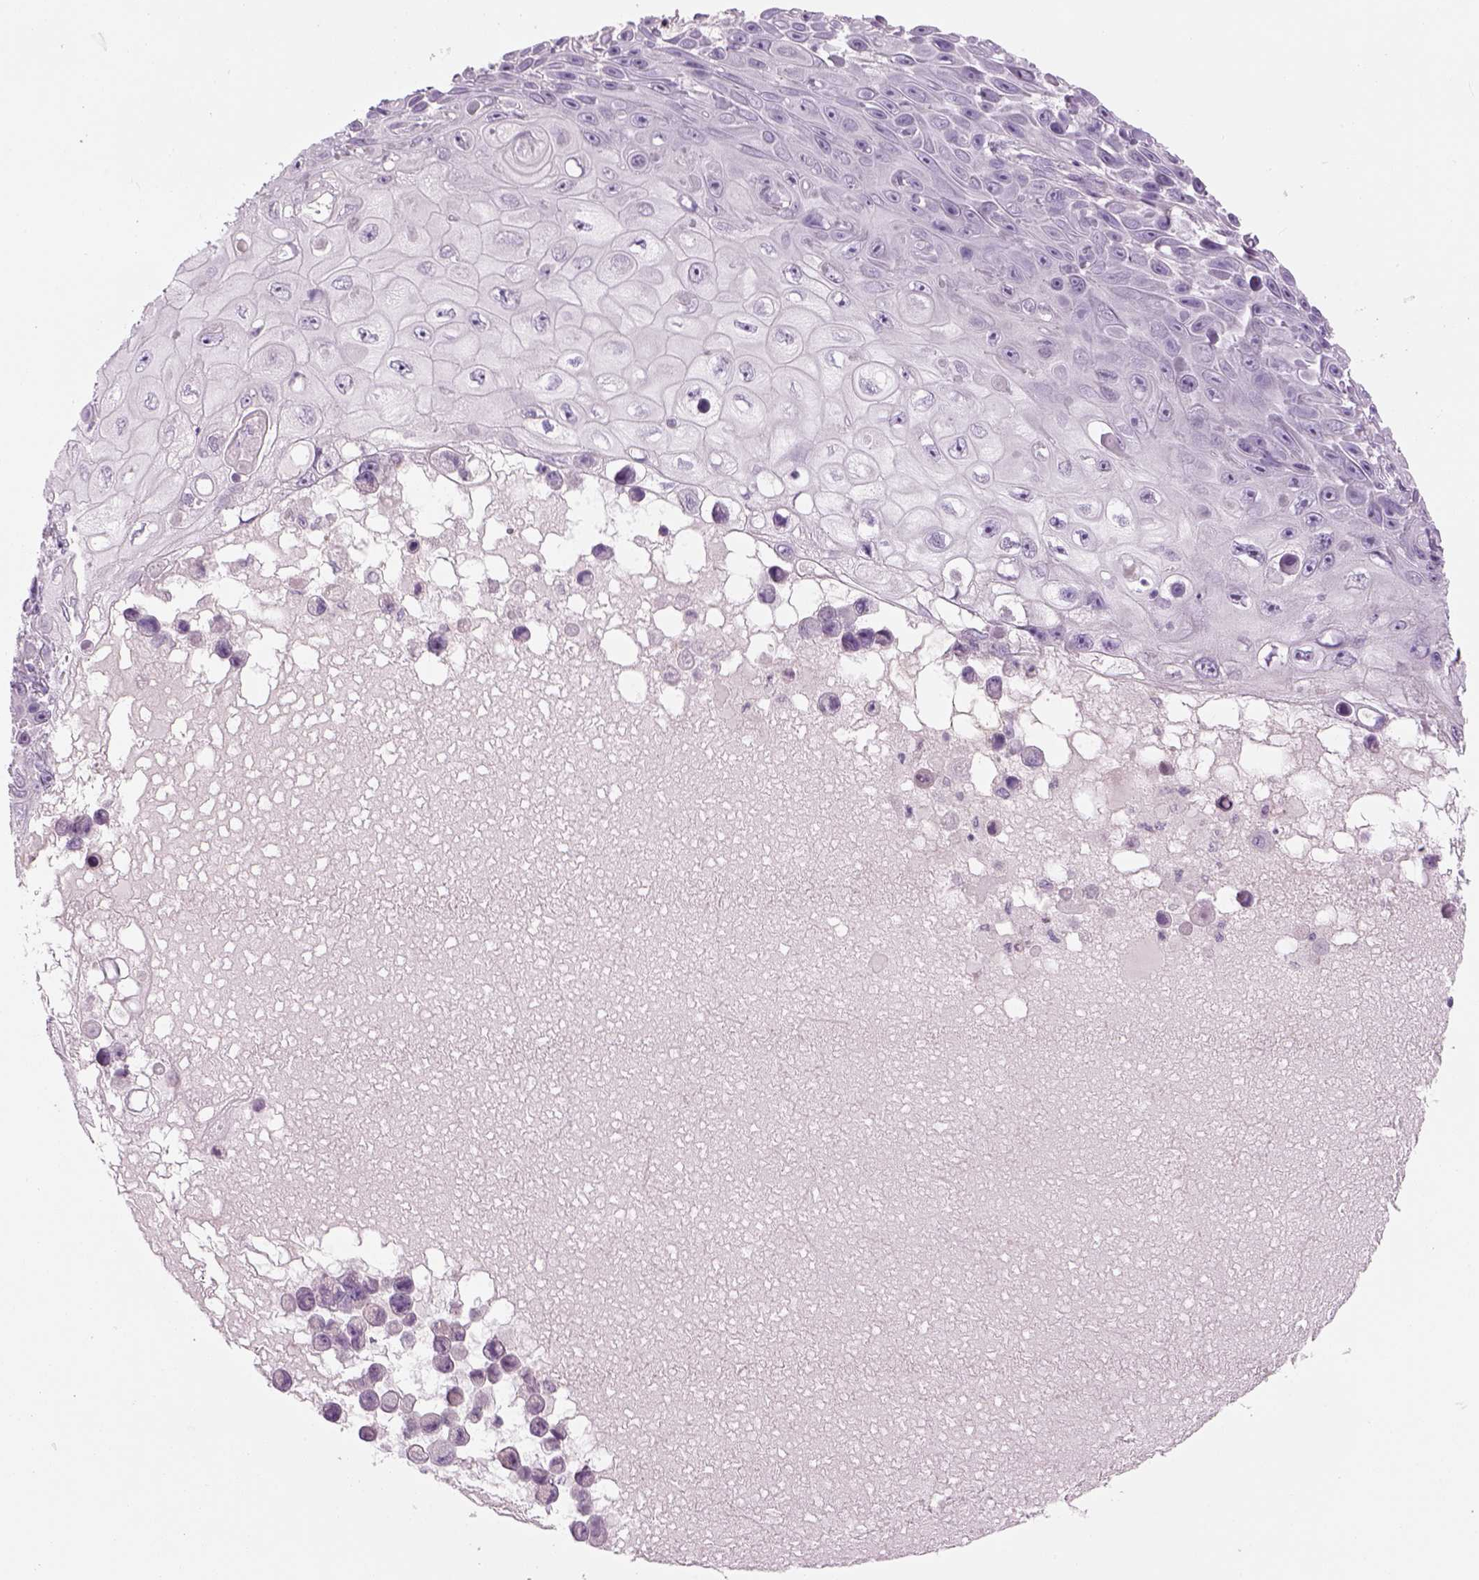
{"staining": {"intensity": "negative", "quantity": "none", "location": "none"}, "tissue": "skin cancer", "cell_type": "Tumor cells", "image_type": "cancer", "snomed": [{"axis": "morphology", "description": "Squamous cell carcinoma, NOS"}, {"axis": "topography", "description": "Skin"}], "caption": "Immunohistochemical staining of human skin cancer exhibits no significant staining in tumor cells. Nuclei are stained in blue.", "gene": "MDH1B", "patient": {"sex": "male", "age": 82}}